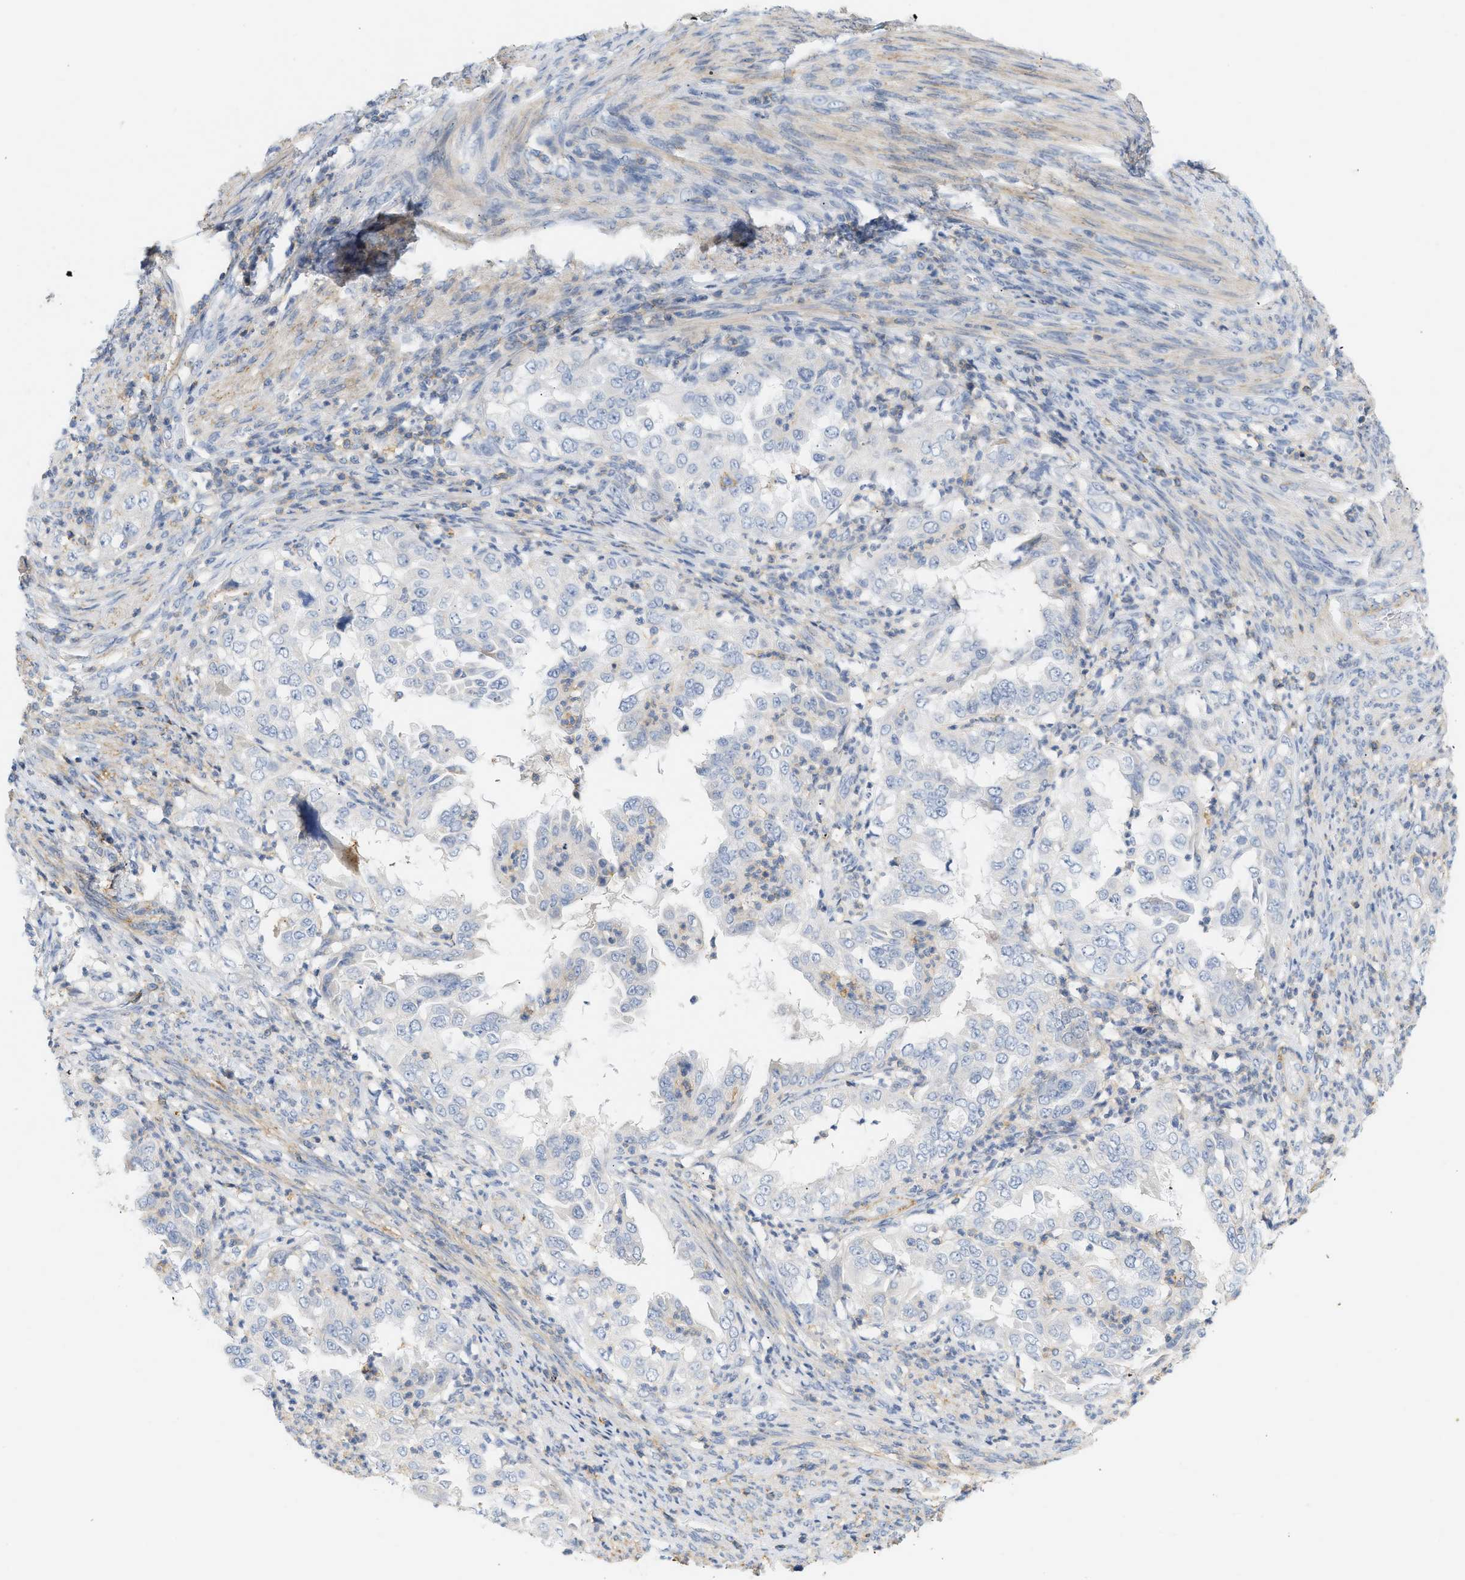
{"staining": {"intensity": "negative", "quantity": "none", "location": "none"}, "tissue": "endometrial cancer", "cell_type": "Tumor cells", "image_type": "cancer", "snomed": [{"axis": "morphology", "description": "Adenocarcinoma, NOS"}, {"axis": "topography", "description": "Endometrium"}], "caption": "Tumor cells show no significant protein expression in endometrial cancer (adenocarcinoma). (IHC, brightfield microscopy, high magnification).", "gene": "BVES", "patient": {"sex": "female", "age": 85}}